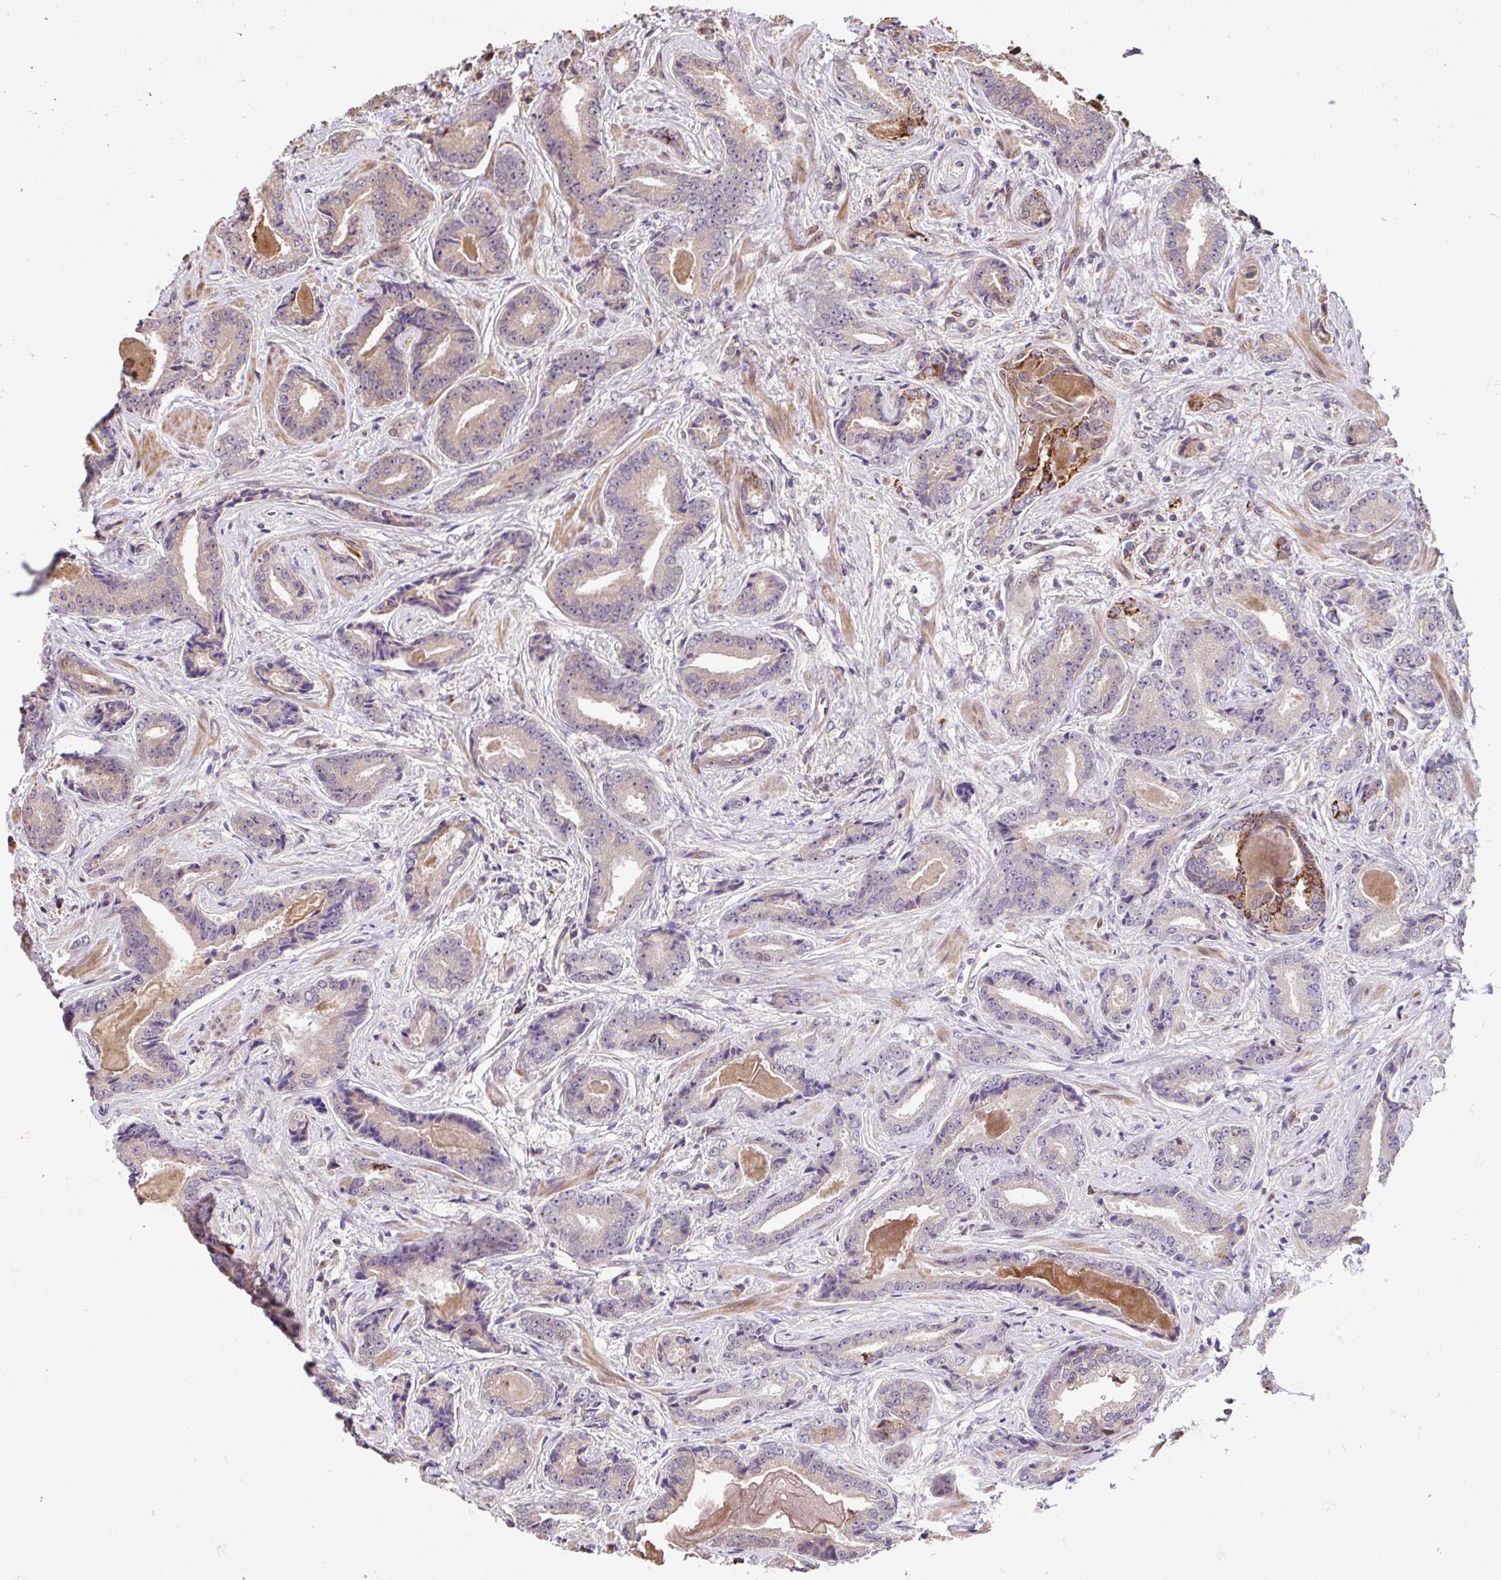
{"staining": {"intensity": "negative", "quantity": "none", "location": "none"}, "tissue": "prostate cancer", "cell_type": "Tumor cells", "image_type": "cancer", "snomed": [{"axis": "morphology", "description": "Adenocarcinoma, Low grade"}, {"axis": "topography", "description": "Prostate"}], "caption": "High magnification brightfield microscopy of adenocarcinoma (low-grade) (prostate) stained with DAB (3,3'-diaminobenzidine) (brown) and counterstained with hematoxylin (blue): tumor cells show no significant staining. (DAB (3,3'-diaminobenzidine) immunohistochemistry with hematoxylin counter stain).", "gene": "PUS7L", "patient": {"sex": "male", "age": 62}}